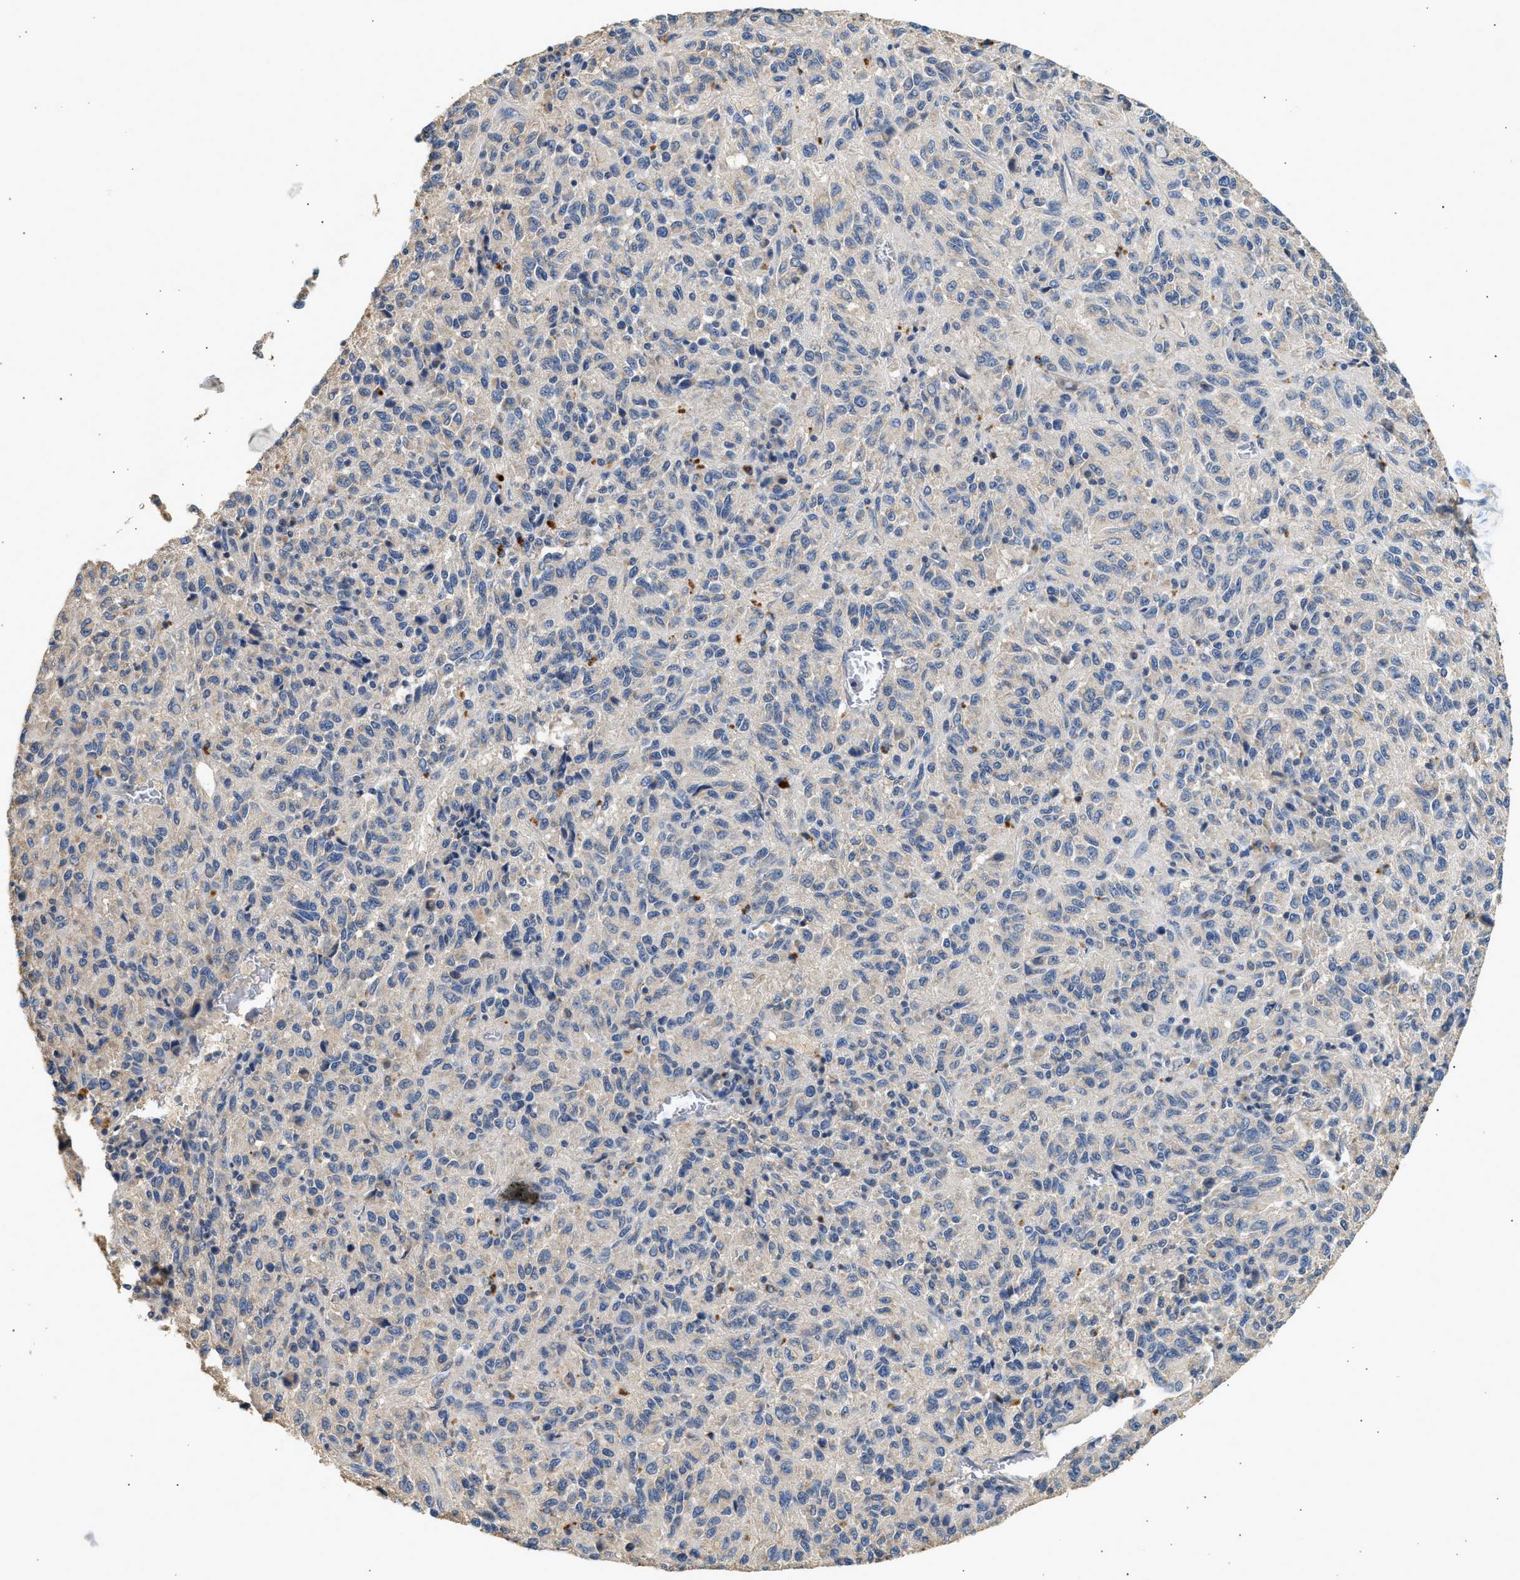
{"staining": {"intensity": "negative", "quantity": "none", "location": "none"}, "tissue": "melanoma", "cell_type": "Tumor cells", "image_type": "cancer", "snomed": [{"axis": "morphology", "description": "Malignant melanoma, Metastatic site"}, {"axis": "topography", "description": "Lung"}], "caption": "An image of melanoma stained for a protein demonstrates no brown staining in tumor cells.", "gene": "WDR31", "patient": {"sex": "male", "age": 64}}